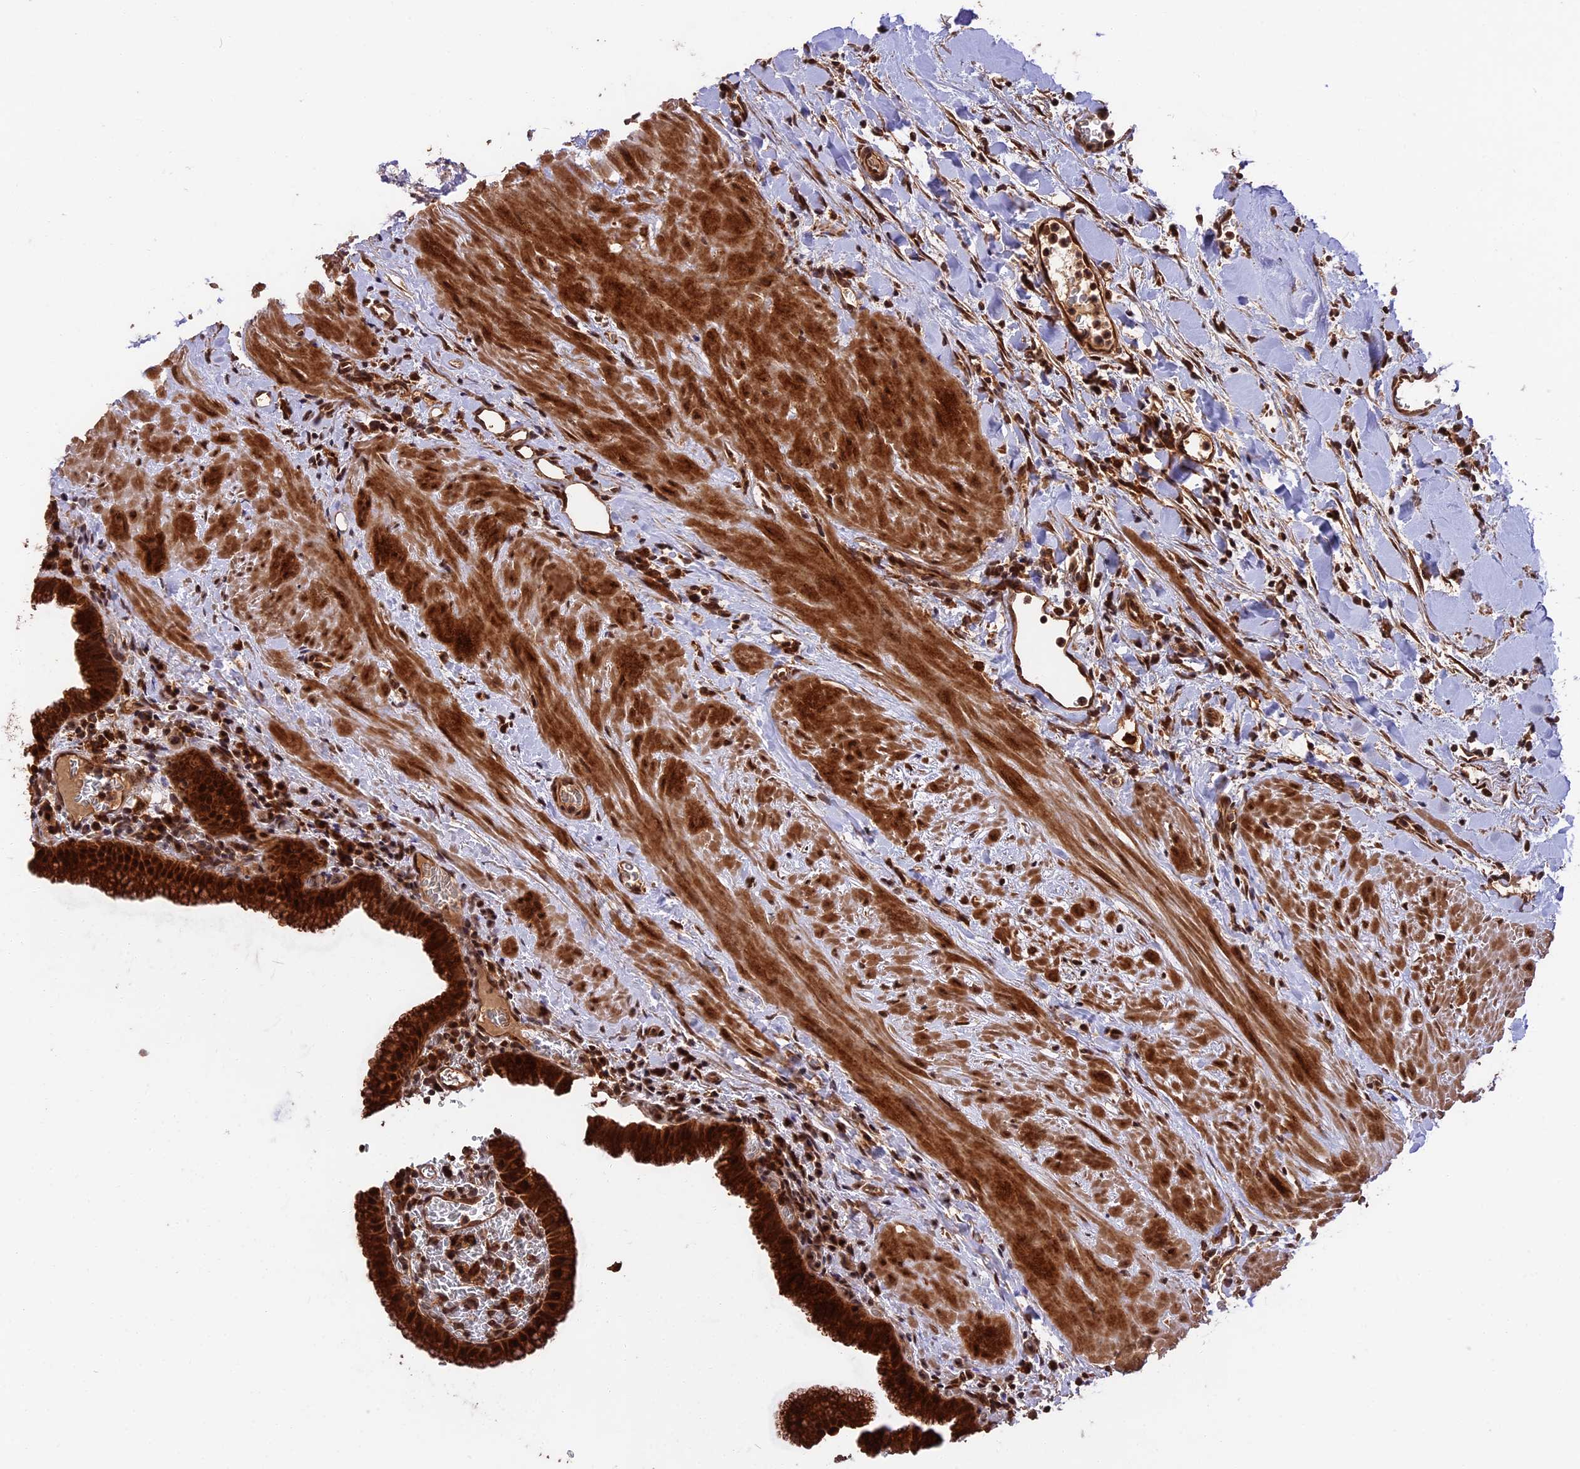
{"staining": {"intensity": "strong", "quantity": ">75%", "location": "cytoplasmic/membranous,nuclear"}, "tissue": "gallbladder", "cell_type": "Glandular cells", "image_type": "normal", "snomed": [{"axis": "morphology", "description": "Normal tissue, NOS"}, {"axis": "topography", "description": "Gallbladder"}], "caption": "Immunohistochemistry (IHC) of benign gallbladder displays high levels of strong cytoplasmic/membranous,nuclear expression in approximately >75% of glandular cells.", "gene": "ESCO1", "patient": {"sex": "male", "age": 78}}